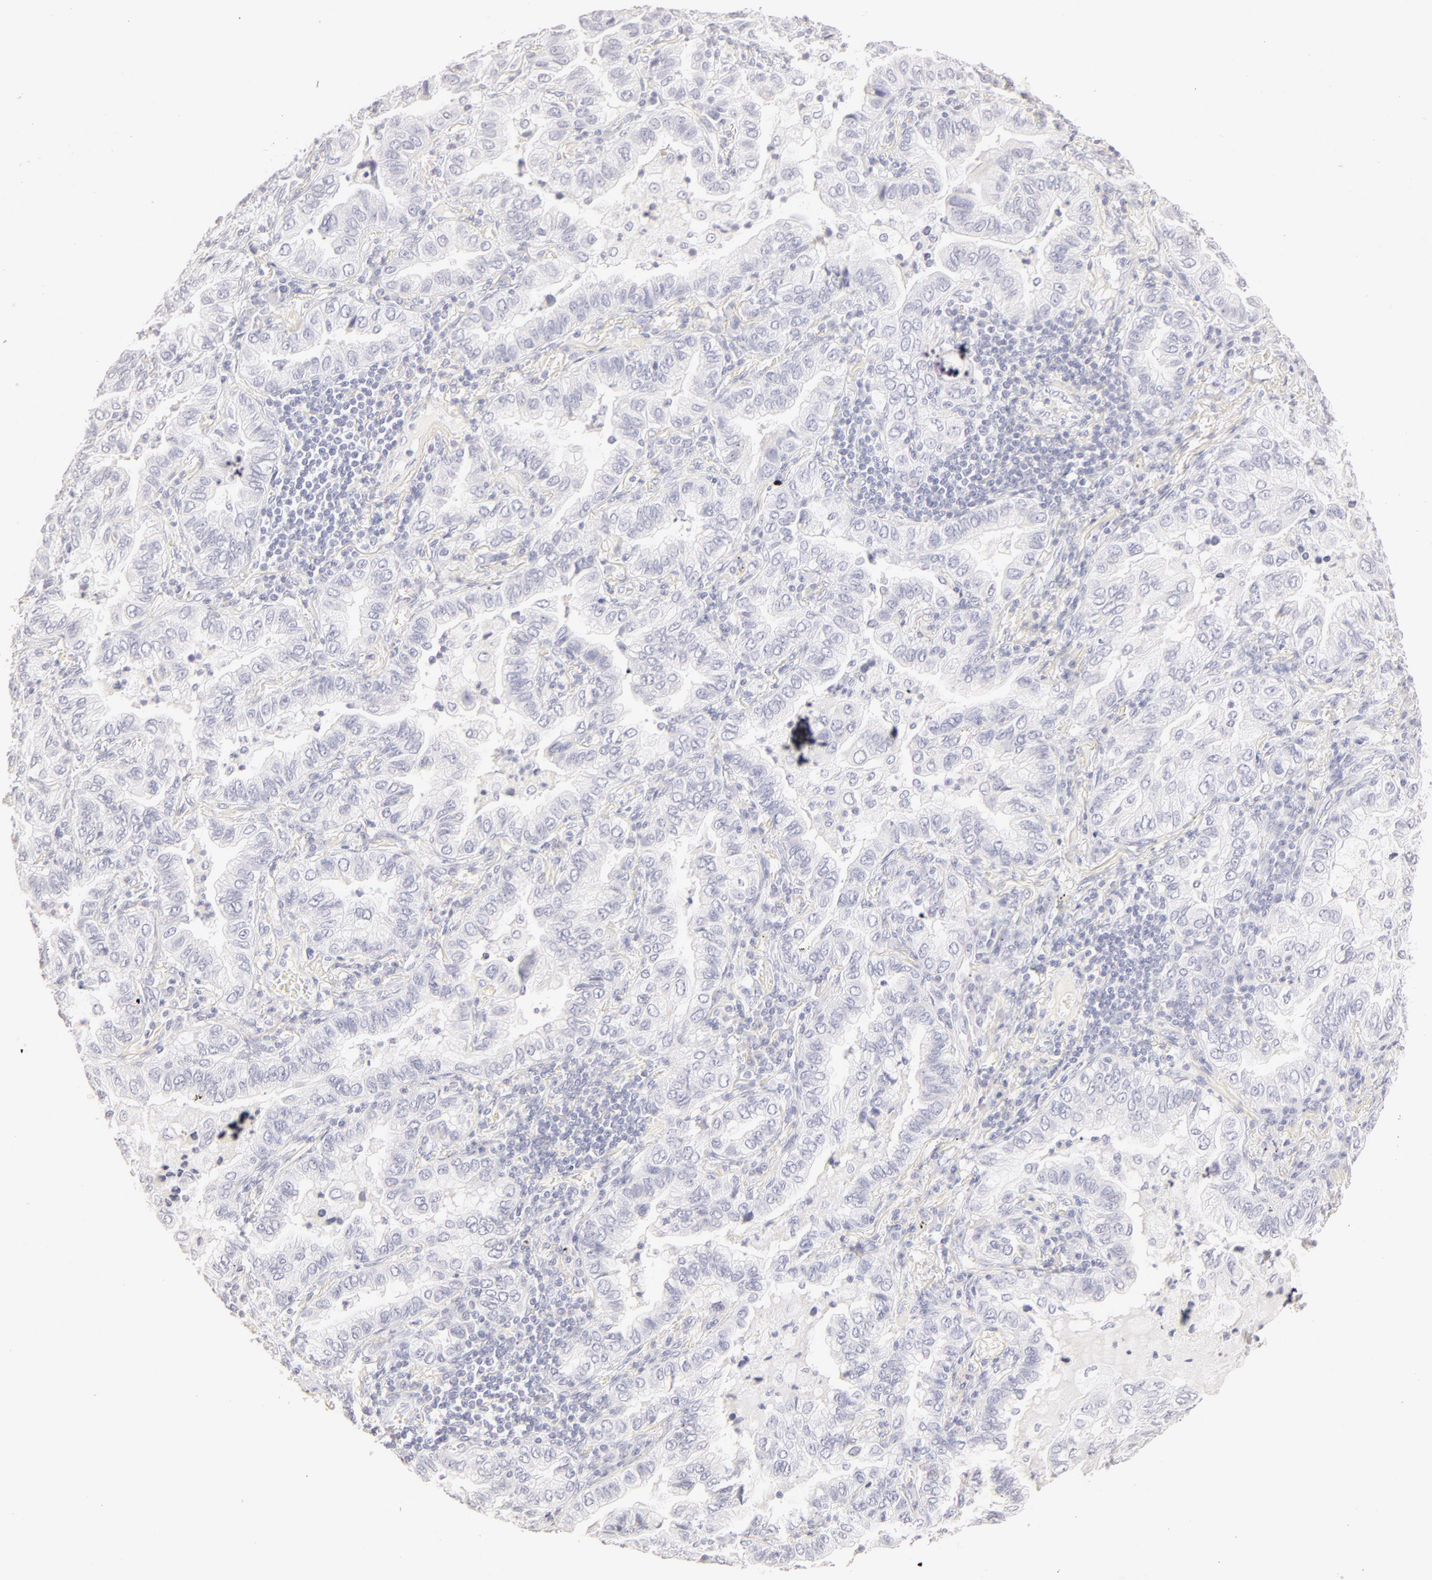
{"staining": {"intensity": "negative", "quantity": "none", "location": "none"}, "tissue": "lung cancer", "cell_type": "Tumor cells", "image_type": "cancer", "snomed": [{"axis": "morphology", "description": "Adenocarcinoma, NOS"}, {"axis": "topography", "description": "Lung"}], "caption": "Immunohistochemistry (IHC) image of lung cancer stained for a protein (brown), which demonstrates no staining in tumor cells.", "gene": "LGALS7B", "patient": {"sex": "female", "age": 50}}